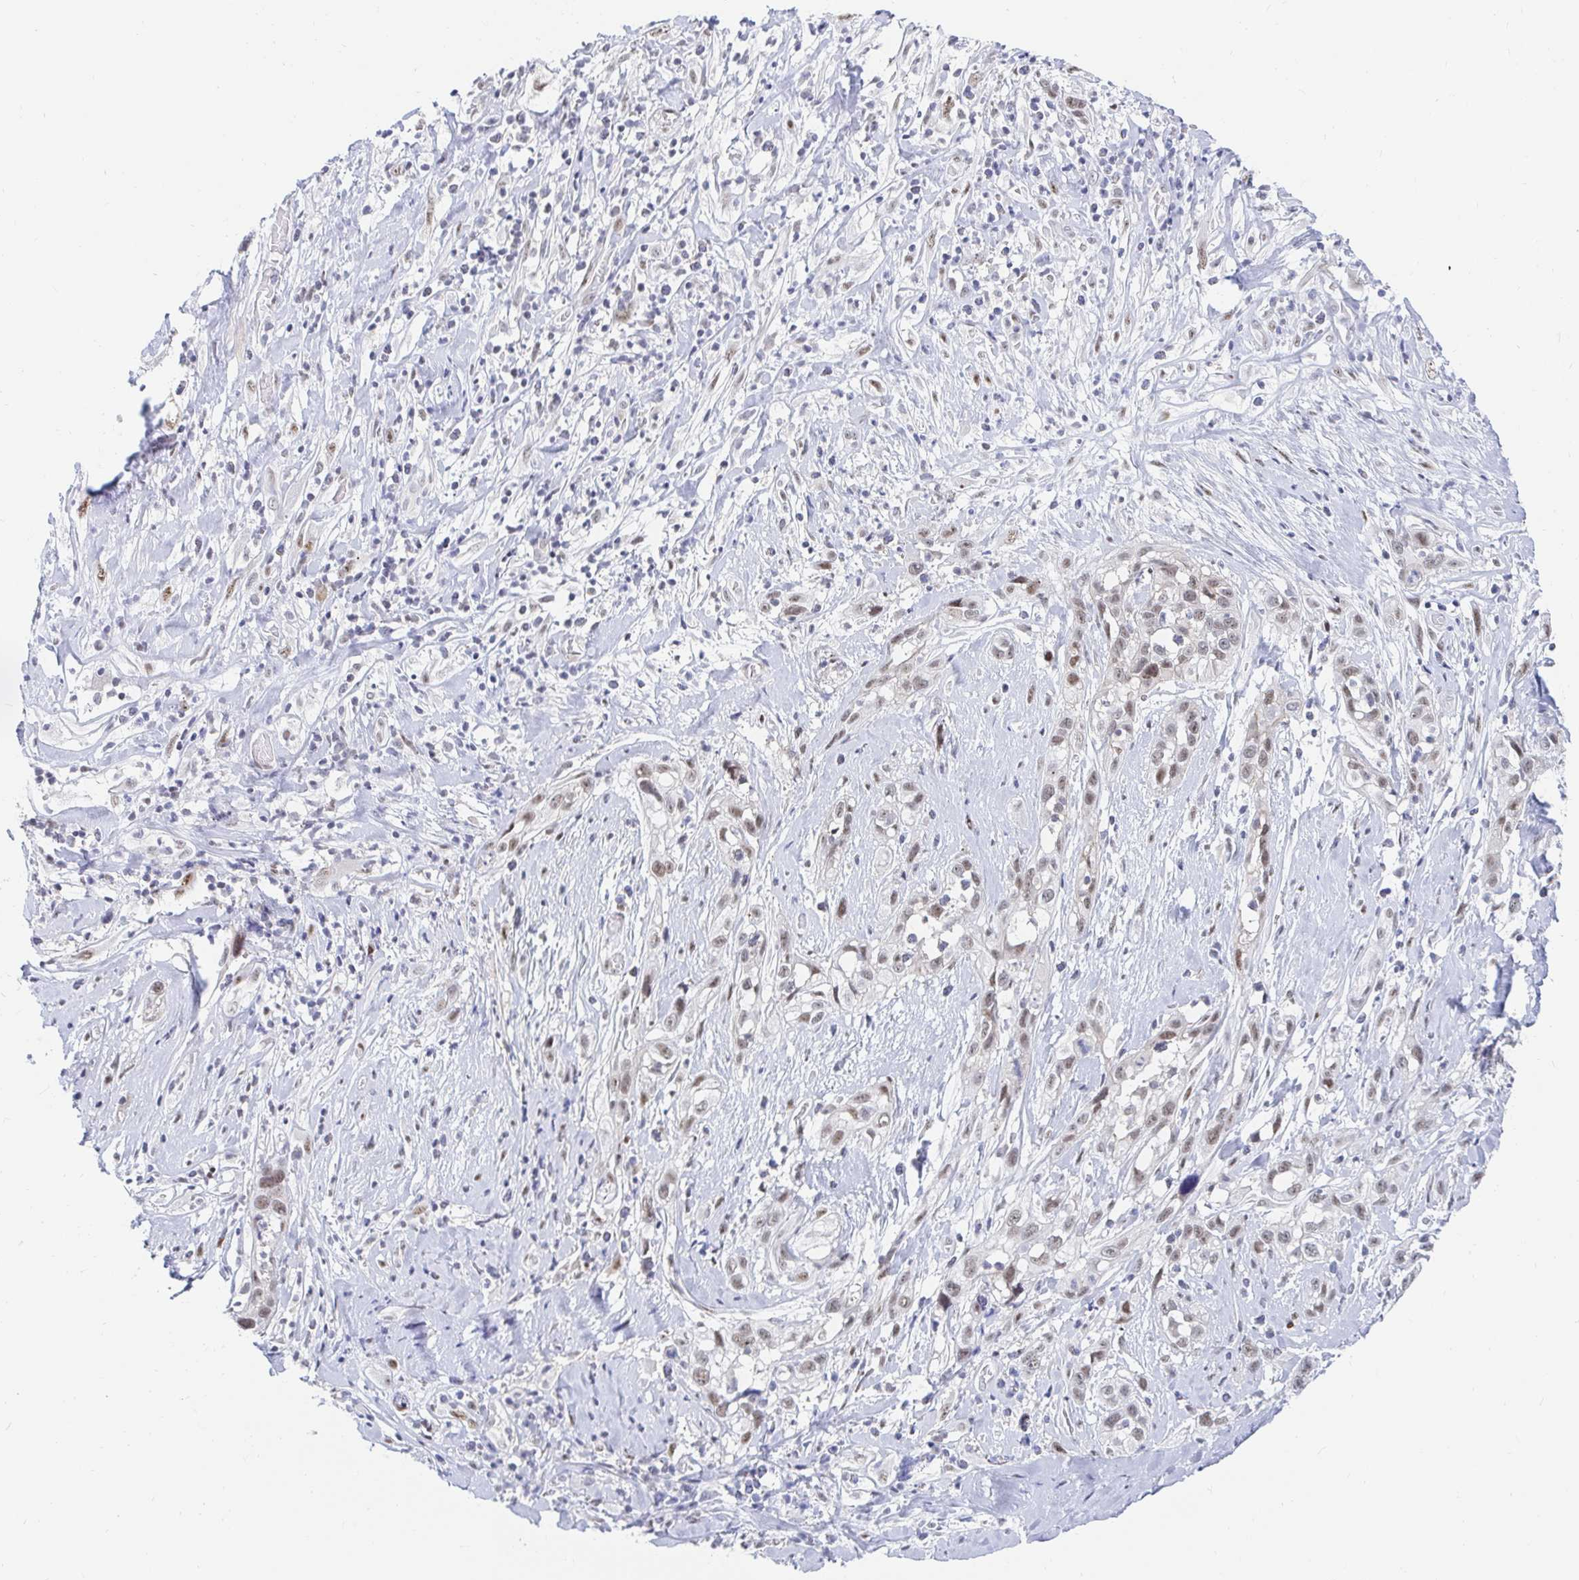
{"staining": {"intensity": "moderate", "quantity": ">75%", "location": "nuclear"}, "tissue": "skin cancer", "cell_type": "Tumor cells", "image_type": "cancer", "snomed": [{"axis": "morphology", "description": "Squamous cell carcinoma, NOS"}, {"axis": "topography", "description": "Skin"}], "caption": "Immunohistochemical staining of skin cancer displays medium levels of moderate nuclear positivity in about >75% of tumor cells.", "gene": "COL28A1", "patient": {"sex": "male", "age": 82}}